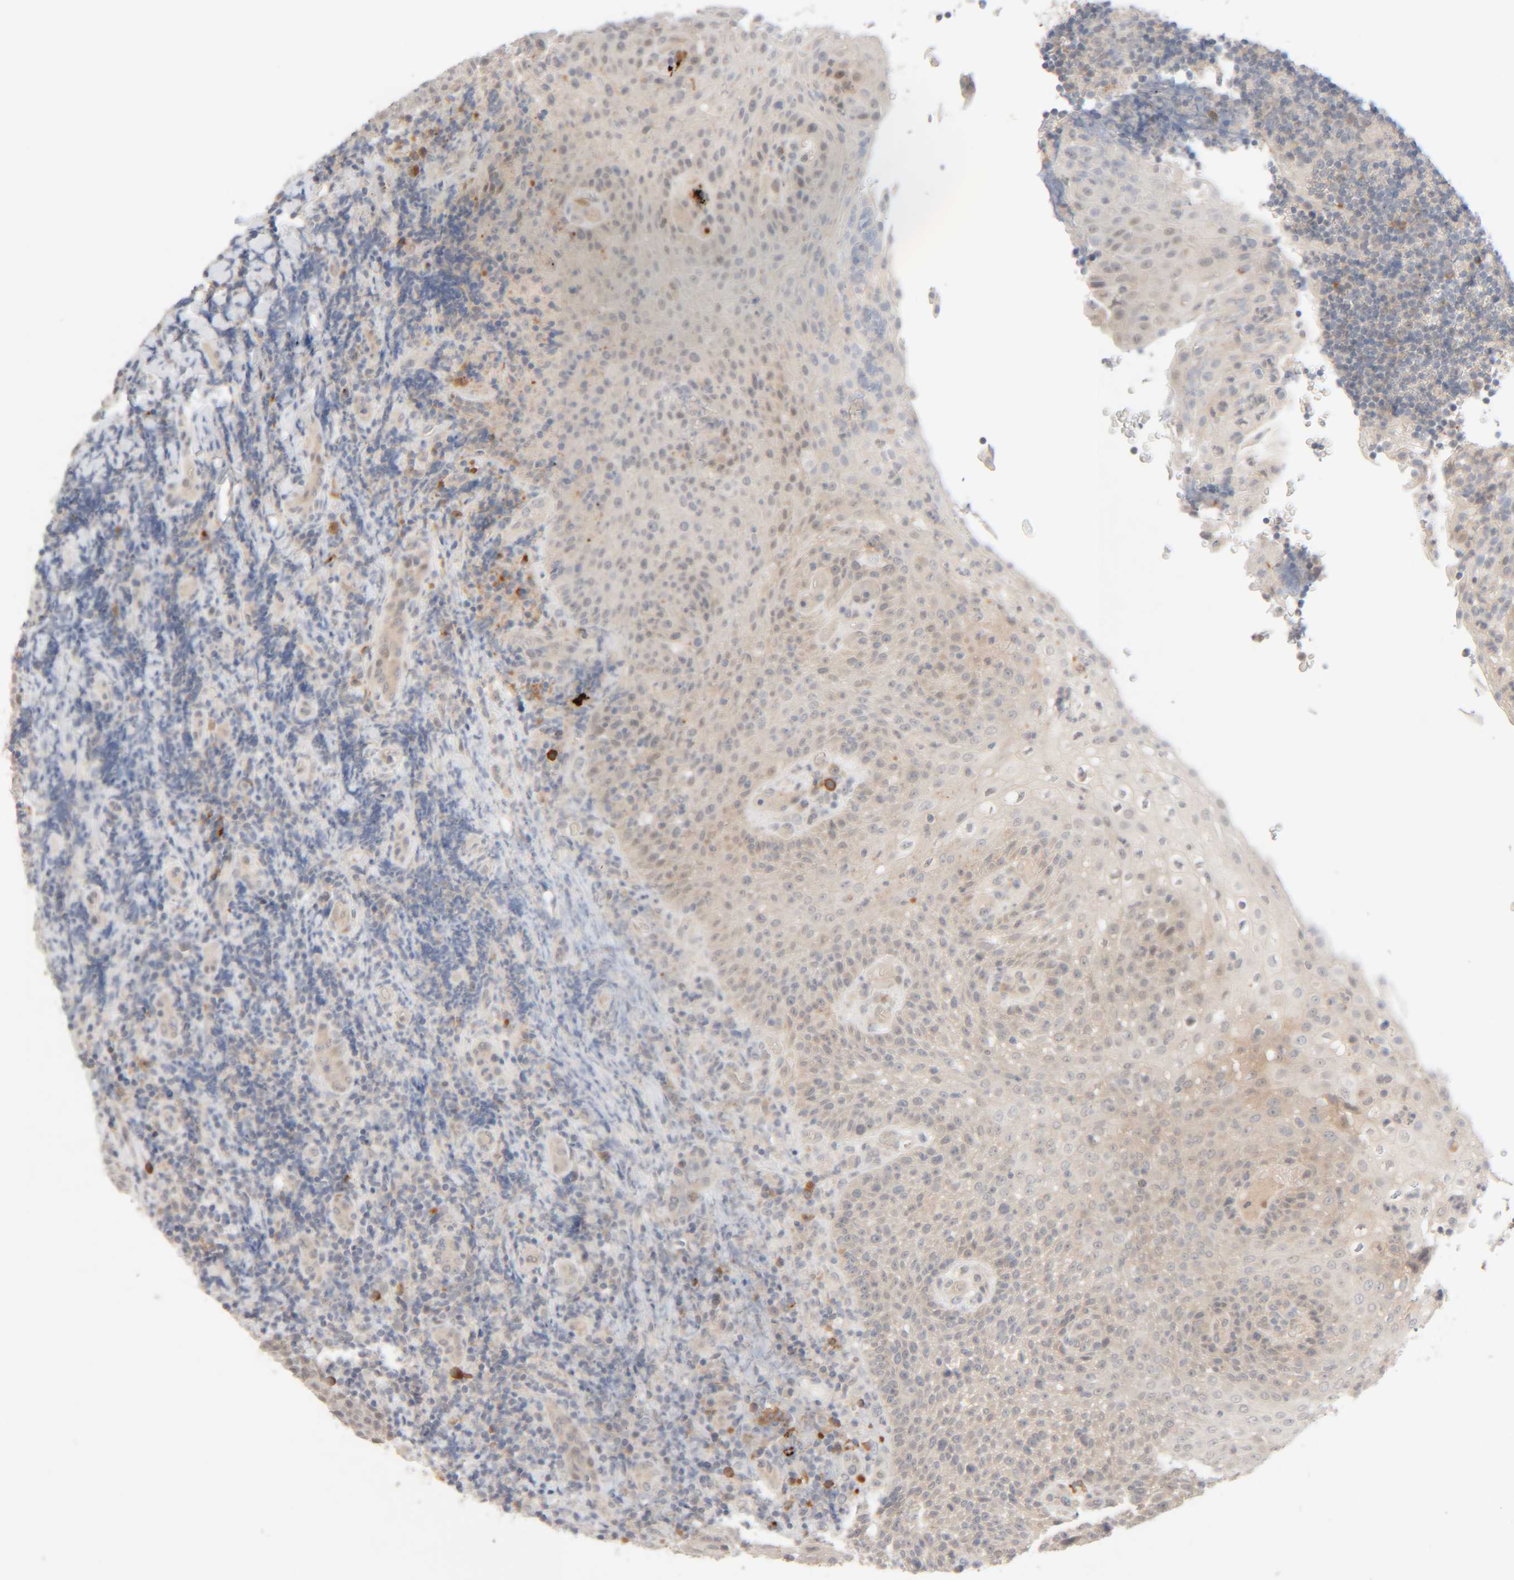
{"staining": {"intensity": "negative", "quantity": "none", "location": "none"}, "tissue": "lymphoma", "cell_type": "Tumor cells", "image_type": "cancer", "snomed": [{"axis": "morphology", "description": "Malignant lymphoma, non-Hodgkin's type, High grade"}, {"axis": "topography", "description": "Tonsil"}], "caption": "This is an immunohistochemistry (IHC) image of malignant lymphoma, non-Hodgkin's type (high-grade). There is no expression in tumor cells.", "gene": "CHKA", "patient": {"sex": "female", "age": 36}}